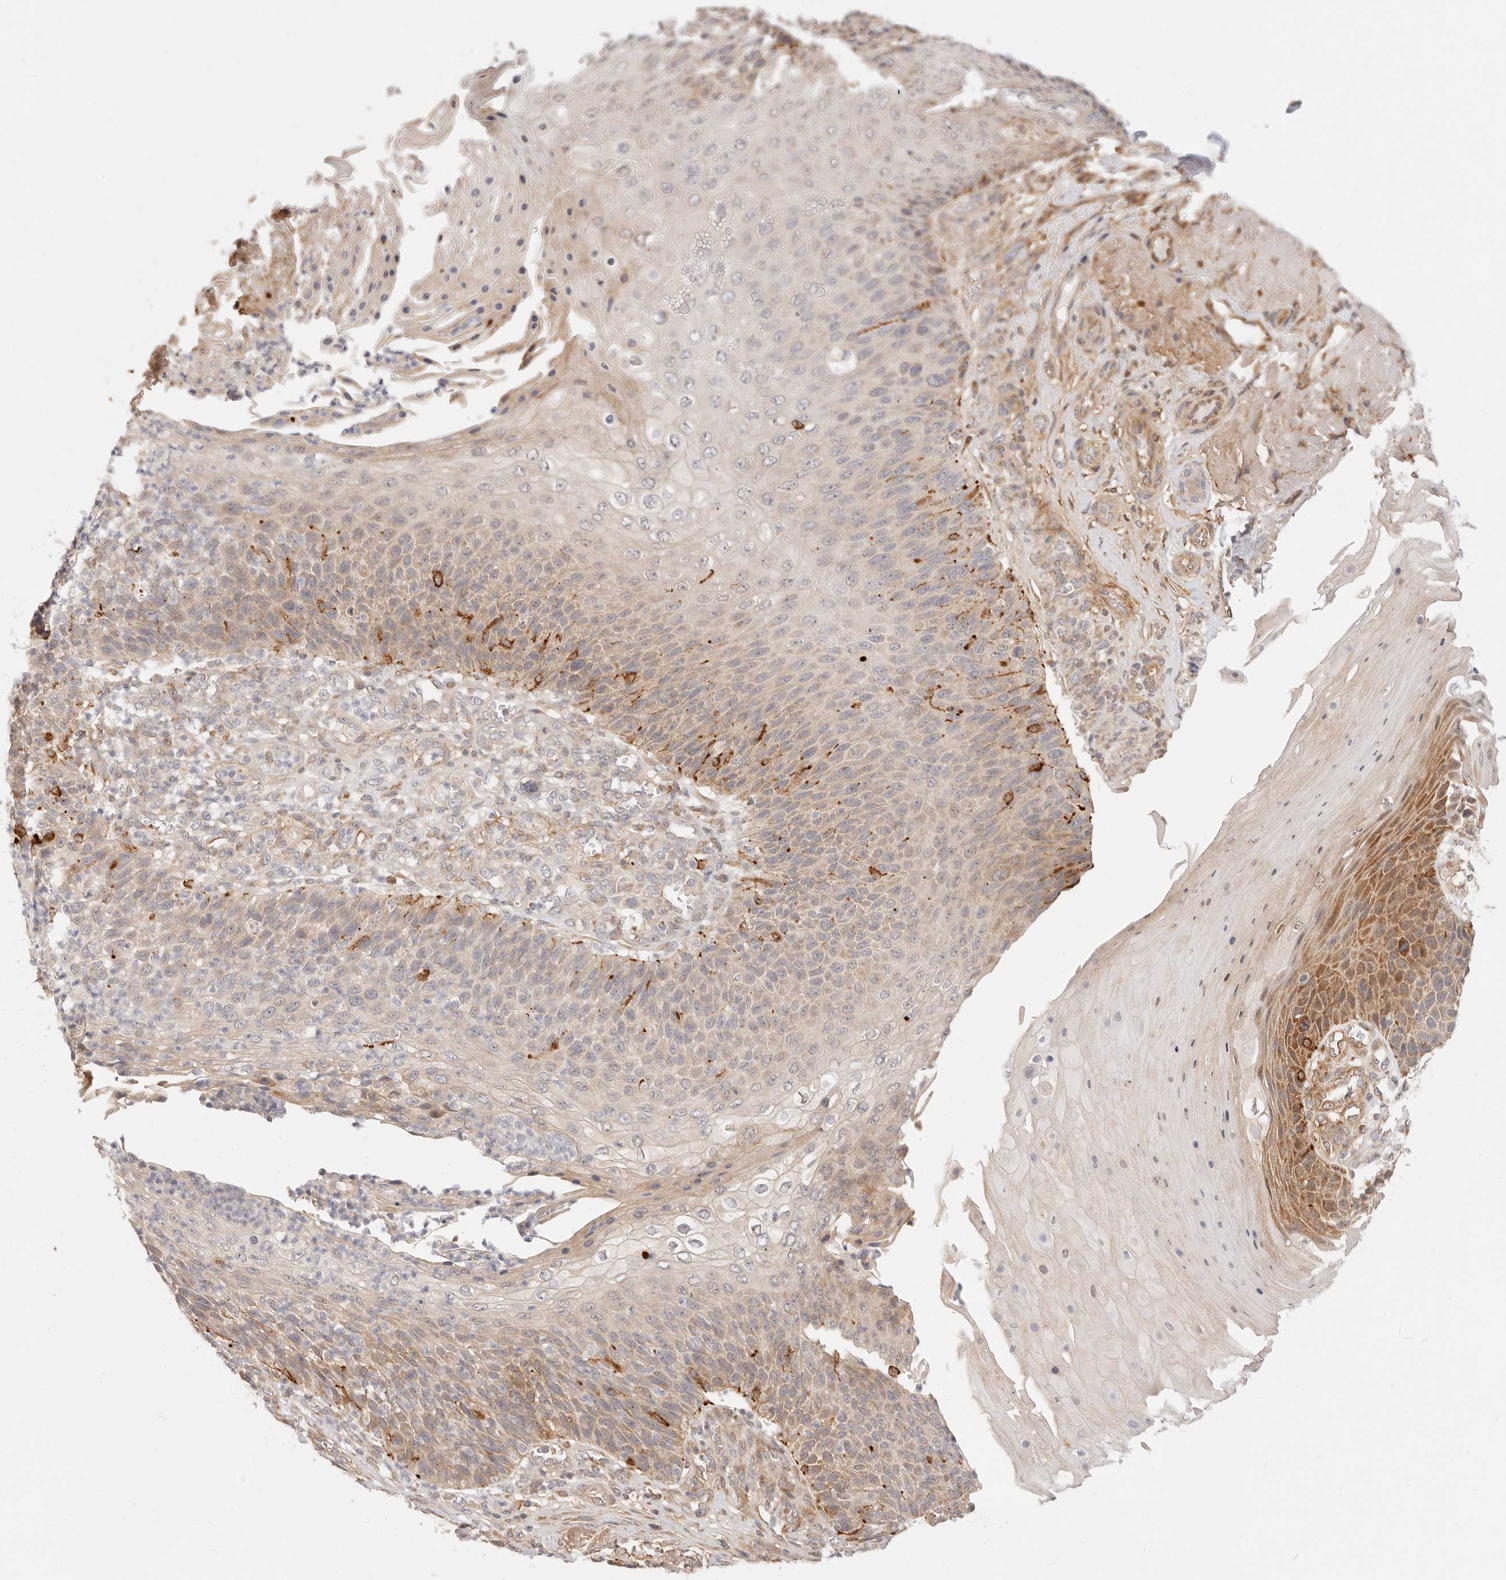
{"staining": {"intensity": "weak", "quantity": "25%-75%", "location": "cytoplasmic/membranous"}, "tissue": "skin cancer", "cell_type": "Tumor cells", "image_type": "cancer", "snomed": [{"axis": "morphology", "description": "Squamous cell carcinoma, NOS"}, {"axis": "topography", "description": "Skin"}], "caption": "Immunohistochemistry (DAB (3,3'-diaminobenzidine)) staining of skin cancer (squamous cell carcinoma) displays weak cytoplasmic/membranous protein staining in approximately 25%-75% of tumor cells.", "gene": "UBXN10", "patient": {"sex": "female", "age": 88}}